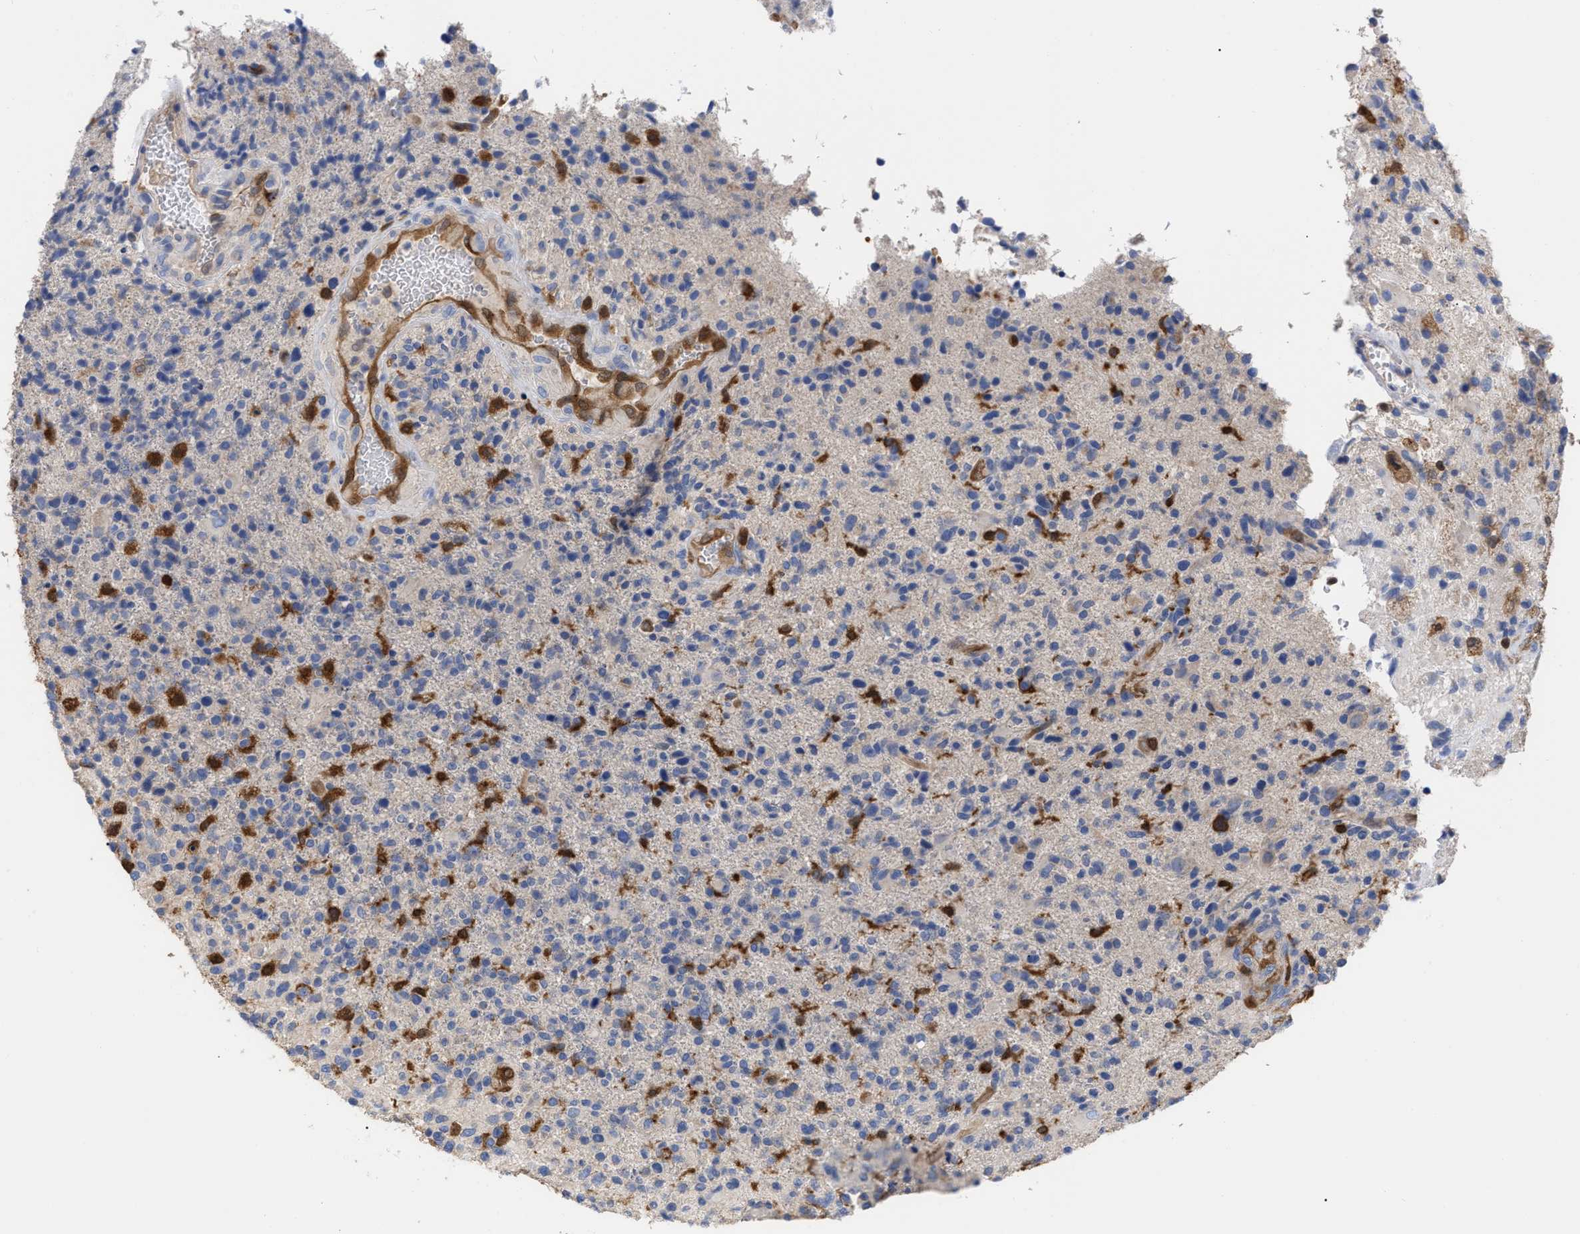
{"staining": {"intensity": "negative", "quantity": "none", "location": "none"}, "tissue": "glioma", "cell_type": "Tumor cells", "image_type": "cancer", "snomed": [{"axis": "morphology", "description": "Glioma, malignant, High grade"}, {"axis": "topography", "description": "Brain"}], "caption": "Immunohistochemistry photomicrograph of neoplastic tissue: malignant glioma (high-grade) stained with DAB exhibits no significant protein staining in tumor cells.", "gene": "GIMAP4", "patient": {"sex": "male", "age": 72}}